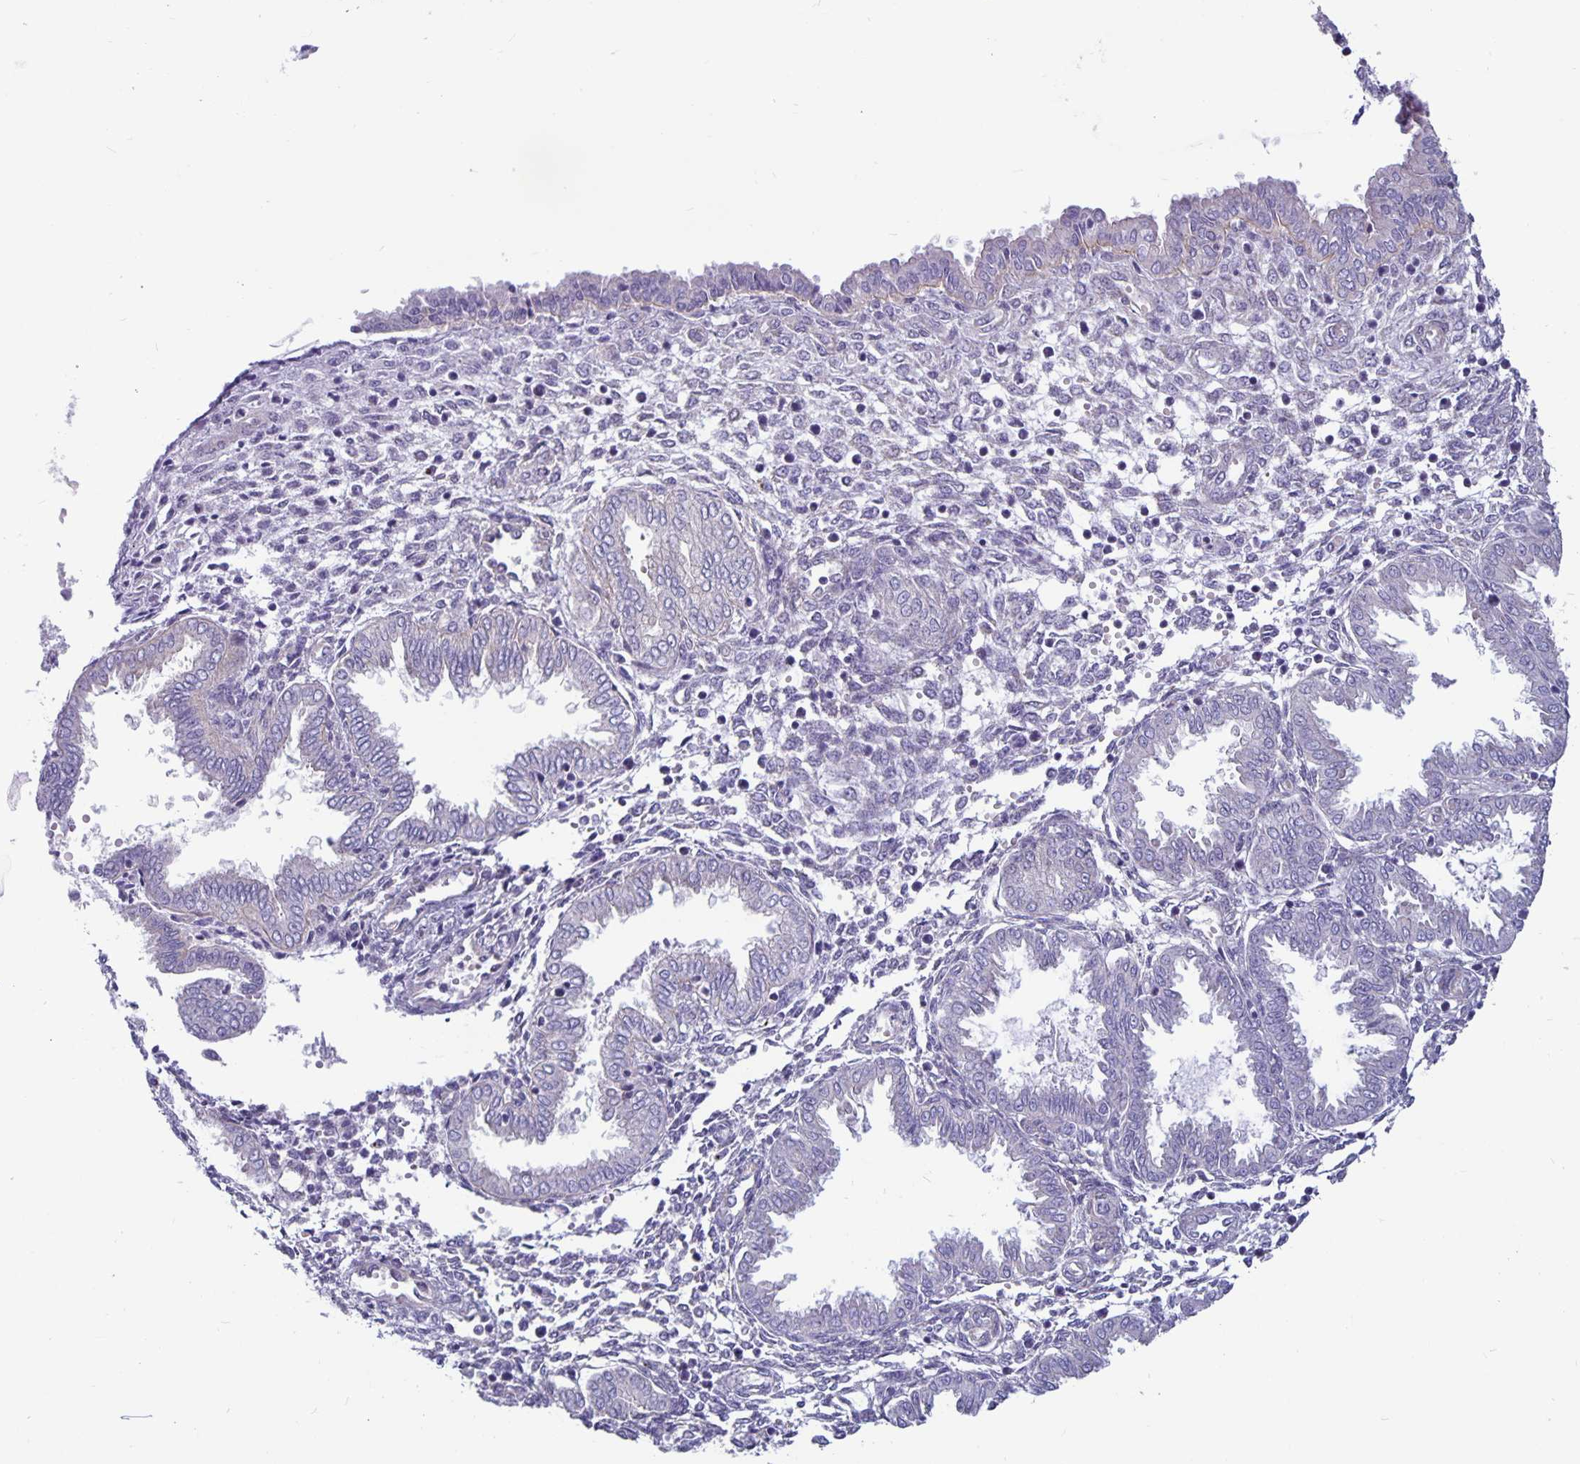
{"staining": {"intensity": "negative", "quantity": "none", "location": "none"}, "tissue": "endometrium", "cell_type": "Cells in endometrial stroma", "image_type": "normal", "snomed": [{"axis": "morphology", "description": "Normal tissue, NOS"}, {"axis": "topography", "description": "Endometrium"}], "caption": "Immunohistochemistry (IHC) histopathology image of unremarkable endometrium: human endometrium stained with DAB exhibits no significant protein expression in cells in endometrial stroma.", "gene": "PLCB3", "patient": {"sex": "female", "age": 33}}